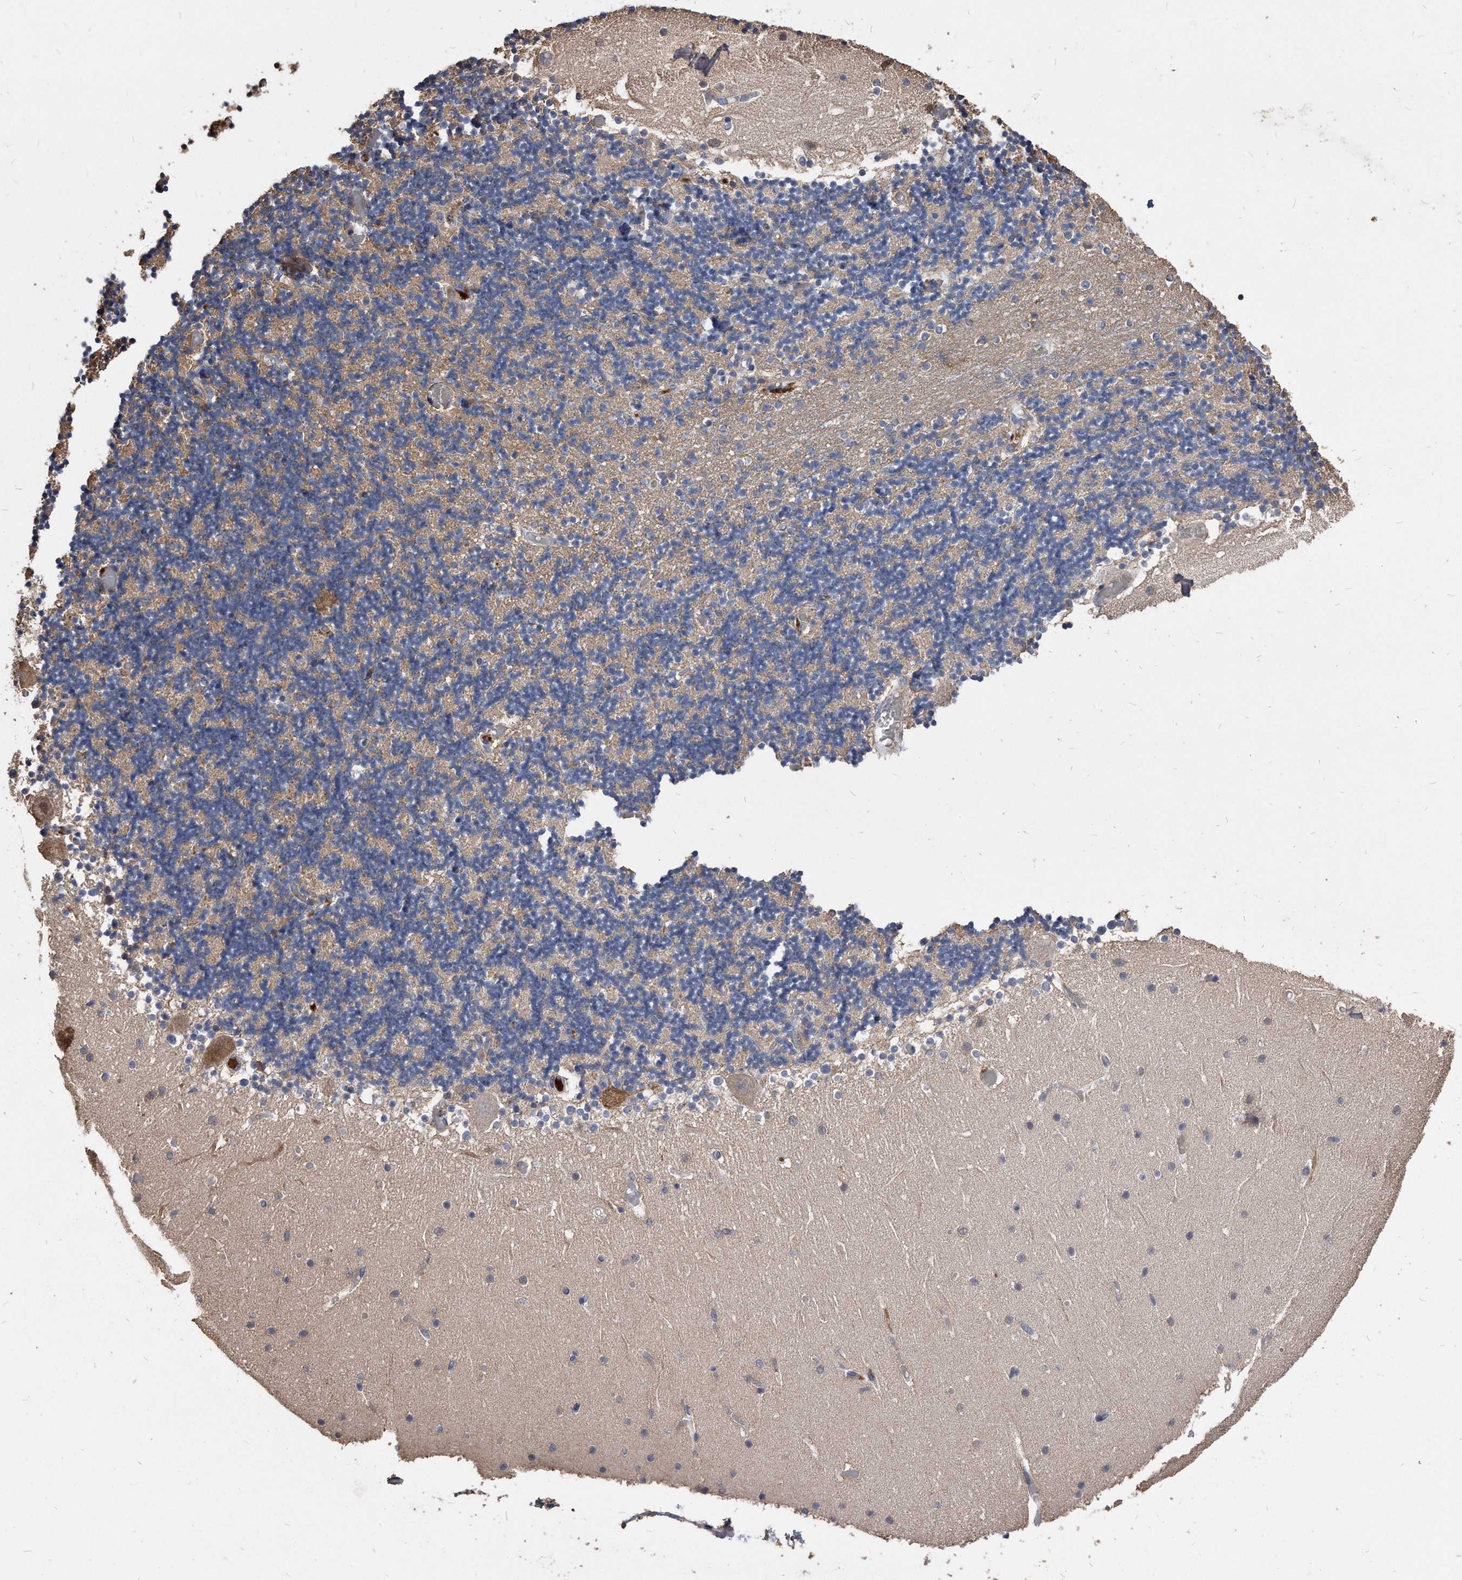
{"staining": {"intensity": "weak", "quantity": "<25%", "location": "cytoplasmic/membranous"}, "tissue": "cerebellum", "cell_type": "Cells in granular layer", "image_type": "normal", "snomed": [{"axis": "morphology", "description": "Normal tissue, NOS"}, {"axis": "topography", "description": "Cerebellum"}], "caption": "Cells in granular layer are negative for brown protein staining in benign cerebellum. Brightfield microscopy of IHC stained with DAB (3,3'-diaminobenzidine) (brown) and hematoxylin (blue), captured at high magnification.", "gene": "IL20RA", "patient": {"sex": "female", "age": 28}}